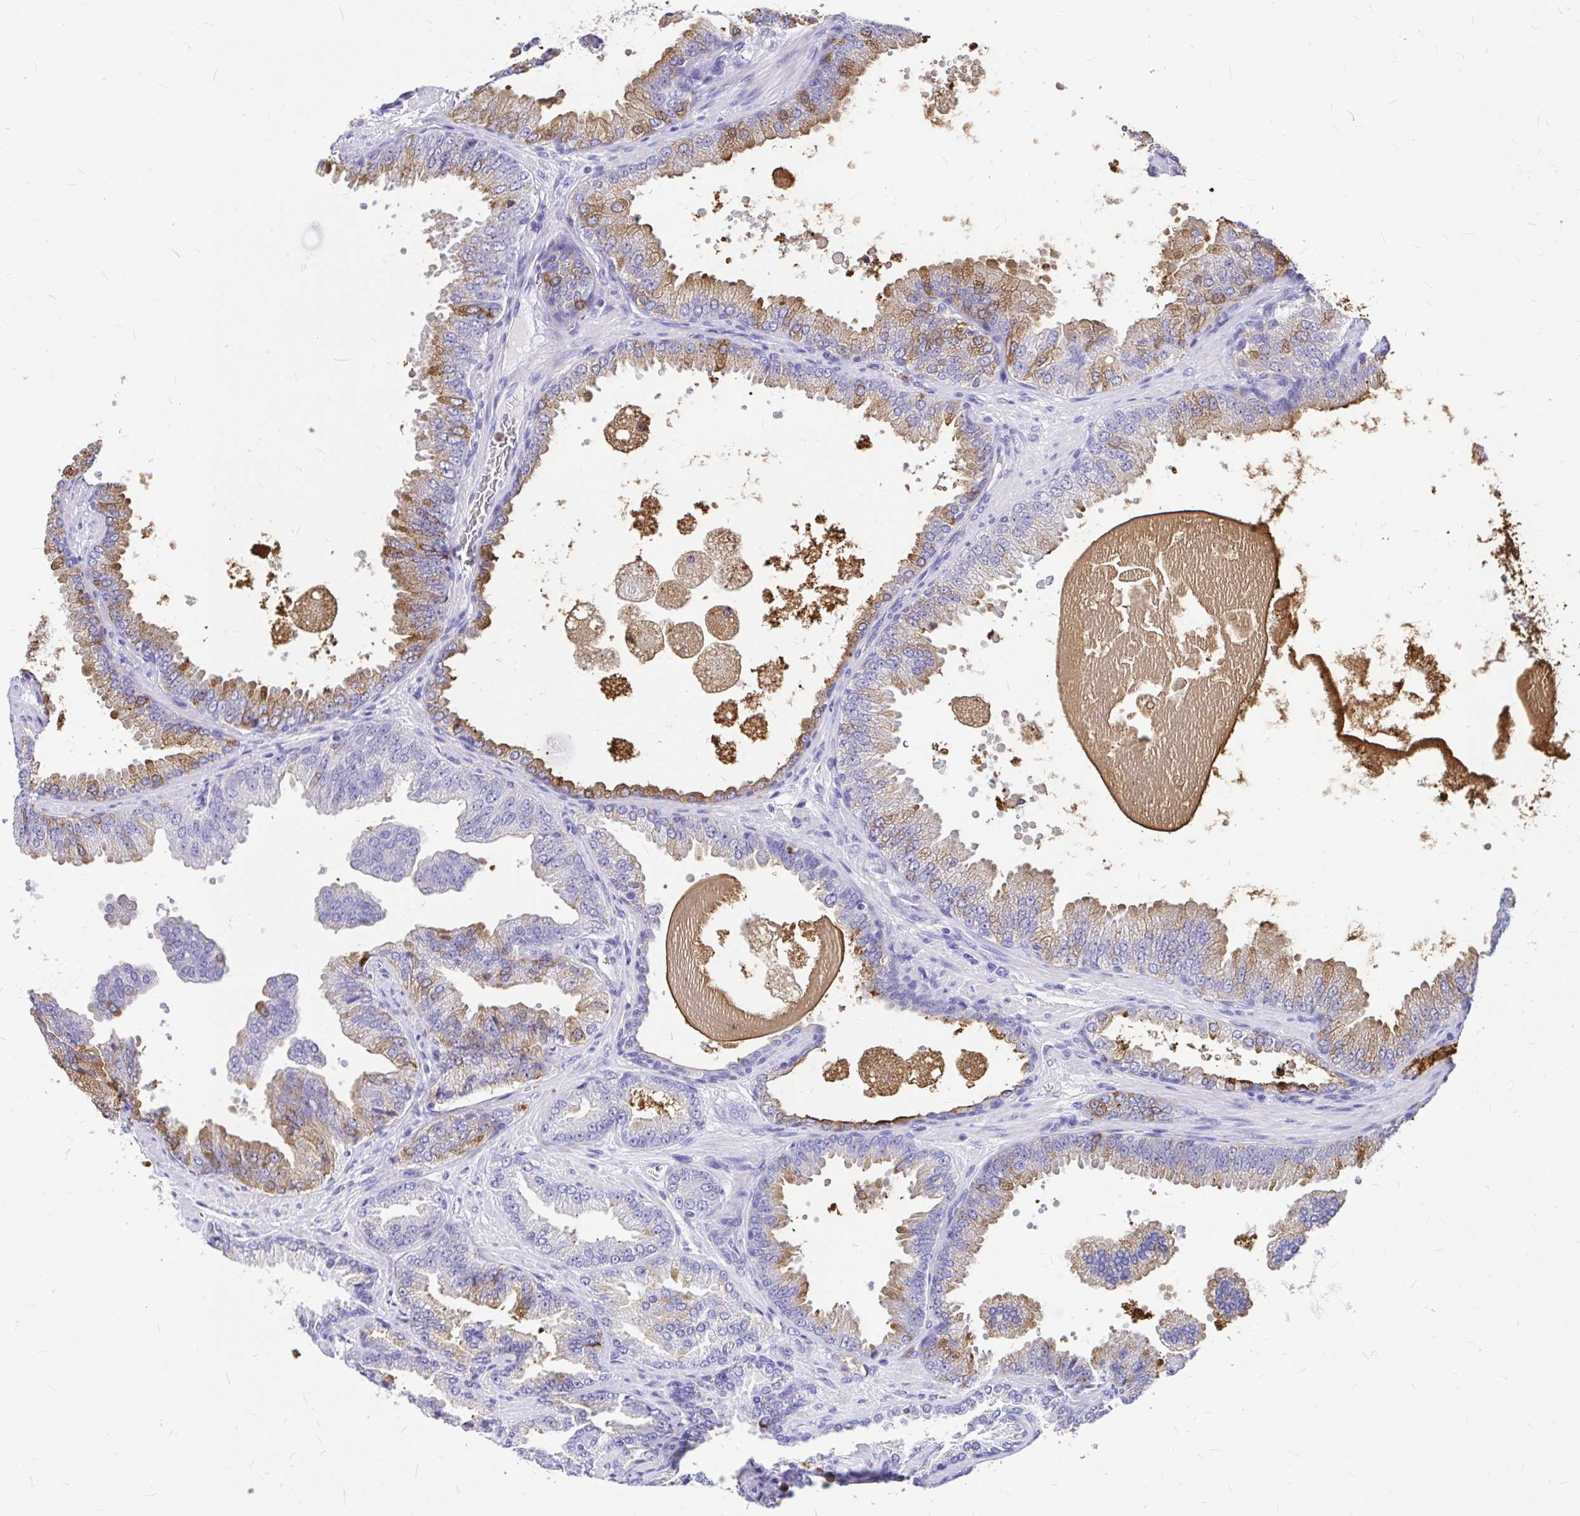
{"staining": {"intensity": "weak", "quantity": "<25%", "location": "cytoplasmic/membranous"}, "tissue": "prostate cancer", "cell_type": "Tumor cells", "image_type": "cancer", "snomed": [{"axis": "morphology", "description": "Adenocarcinoma, Low grade"}, {"axis": "topography", "description": "Prostate"}], "caption": "The immunohistochemistry image has no significant staining in tumor cells of prostate adenocarcinoma (low-grade) tissue.", "gene": "CLEC1B", "patient": {"sex": "male", "age": 67}}